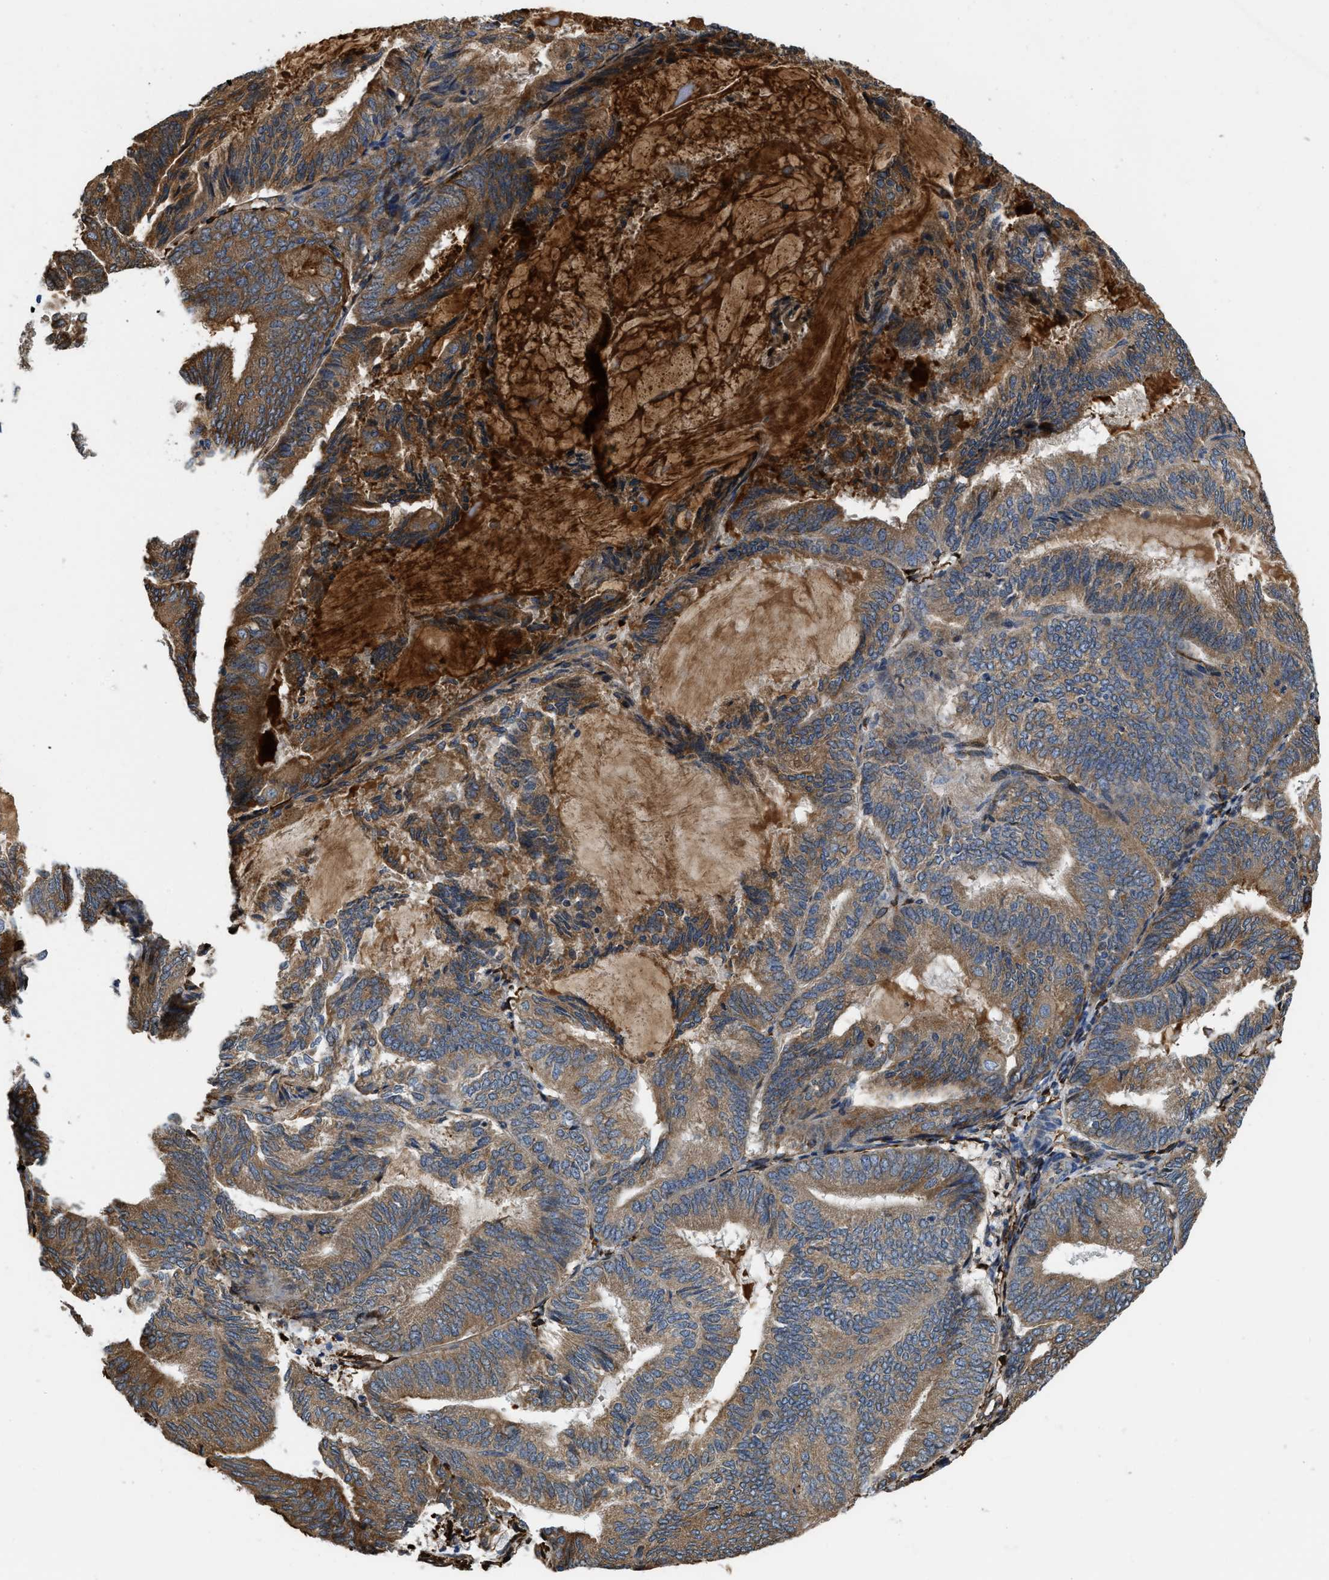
{"staining": {"intensity": "strong", "quantity": ">75%", "location": "cytoplasmic/membranous"}, "tissue": "endometrial cancer", "cell_type": "Tumor cells", "image_type": "cancer", "snomed": [{"axis": "morphology", "description": "Adenocarcinoma, NOS"}, {"axis": "topography", "description": "Endometrium"}], "caption": "IHC micrograph of endometrial cancer stained for a protein (brown), which reveals high levels of strong cytoplasmic/membranous staining in about >75% of tumor cells.", "gene": "ARL6IP5", "patient": {"sex": "female", "age": 81}}